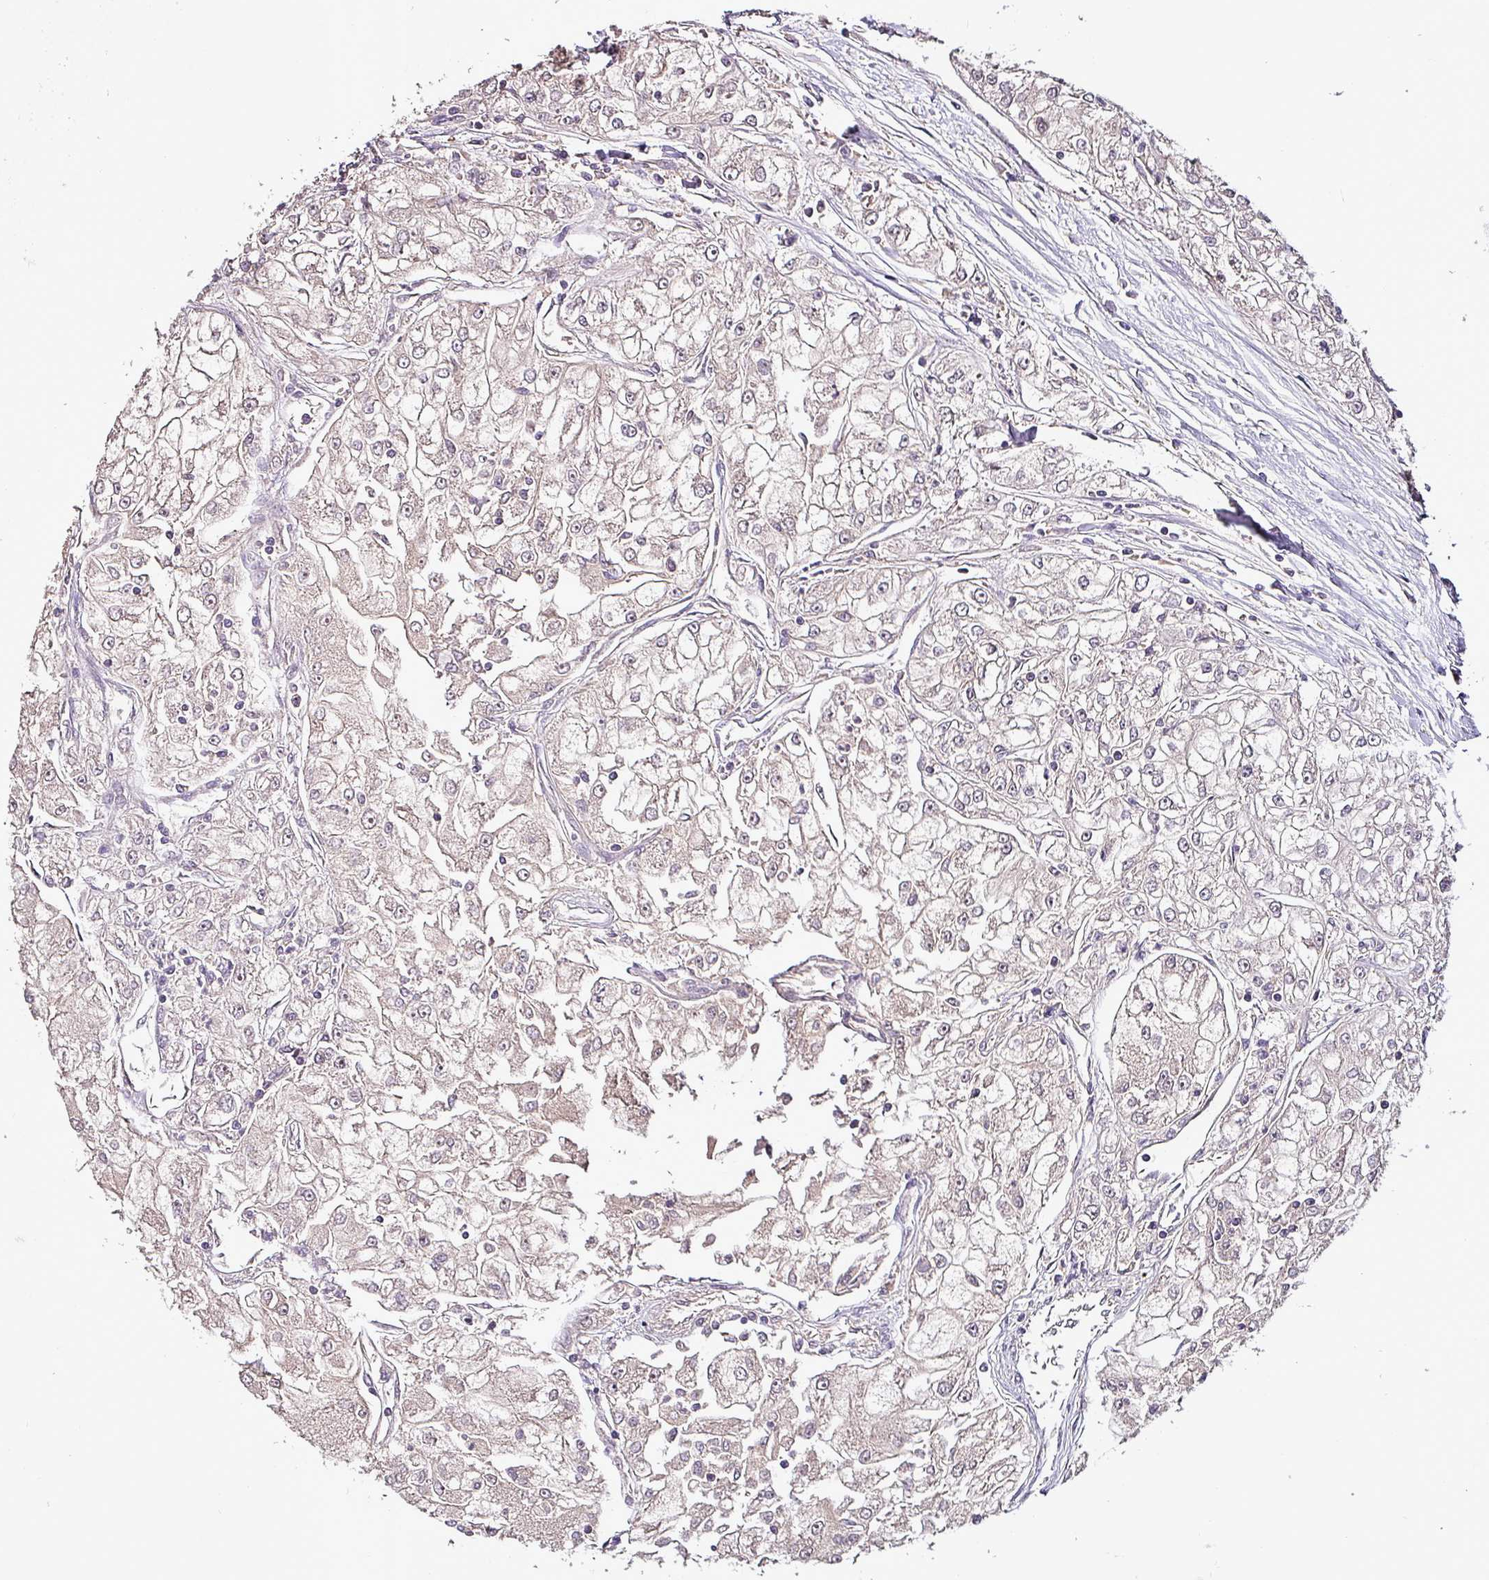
{"staining": {"intensity": "negative", "quantity": "none", "location": "none"}, "tissue": "renal cancer", "cell_type": "Tumor cells", "image_type": "cancer", "snomed": [{"axis": "morphology", "description": "Adenocarcinoma, NOS"}, {"axis": "topography", "description": "Kidney"}], "caption": "Adenocarcinoma (renal) stained for a protein using immunohistochemistry reveals no expression tumor cells.", "gene": "PAFAH1B2", "patient": {"sex": "female", "age": 72}}